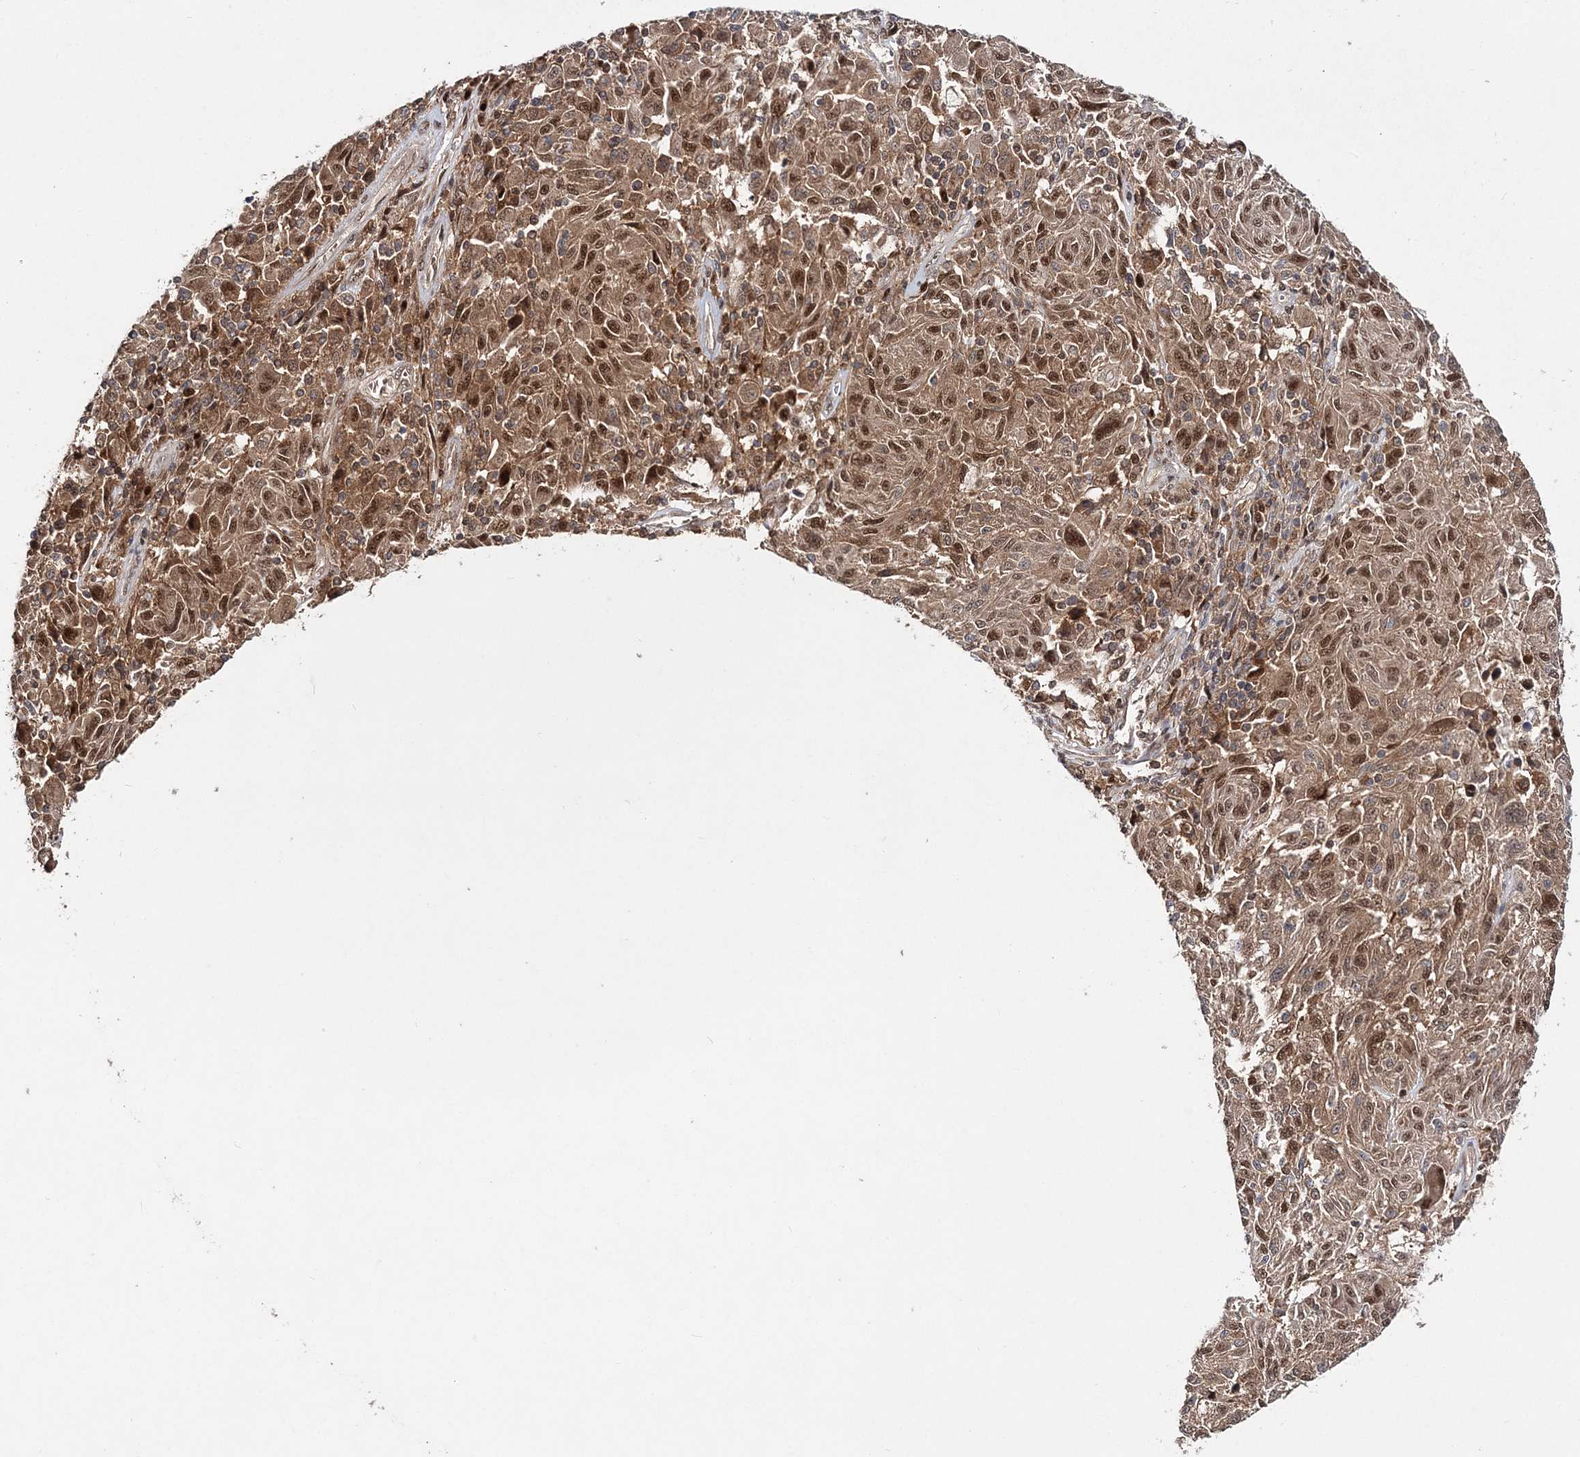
{"staining": {"intensity": "moderate", "quantity": ">75%", "location": "cytoplasmic/membranous,nuclear"}, "tissue": "melanoma", "cell_type": "Tumor cells", "image_type": "cancer", "snomed": [{"axis": "morphology", "description": "Malignant melanoma, NOS"}, {"axis": "topography", "description": "Skin"}], "caption": "Immunohistochemistry micrograph of human malignant melanoma stained for a protein (brown), which reveals medium levels of moderate cytoplasmic/membranous and nuclear expression in approximately >75% of tumor cells.", "gene": "NIF3L1", "patient": {"sex": "male", "age": 53}}